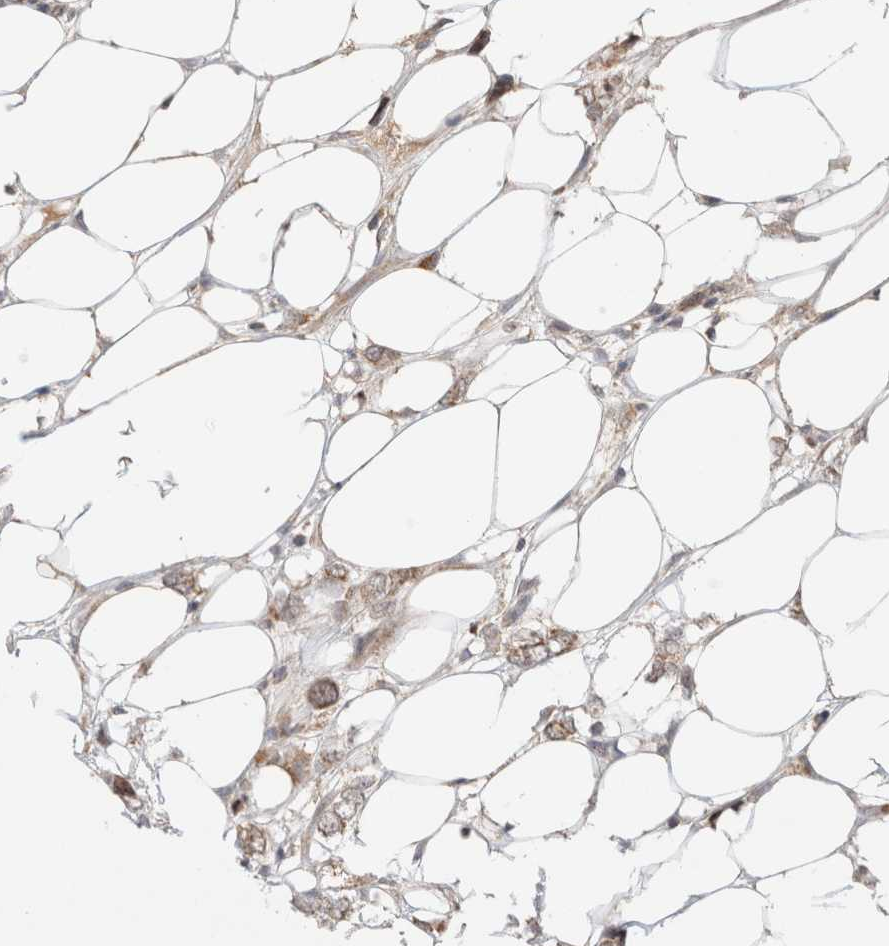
{"staining": {"intensity": "weak", "quantity": ">75%", "location": "cytoplasmic/membranous"}, "tissue": "breast cancer", "cell_type": "Tumor cells", "image_type": "cancer", "snomed": [{"axis": "morphology", "description": "Normal tissue, NOS"}, {"axis": "morphology", "description": "Lobular carcinoma"}, {"axis": "topography", "description": "Breast"}], "caption": "Breast cancer (lobular carcinoma) stained with a brown dye exhibits weak cytoplasmic/membranous positive staining in about >75% of tumor cells.", "gene": "MRM3", "patient": {"sex": "female", "age": 47}}